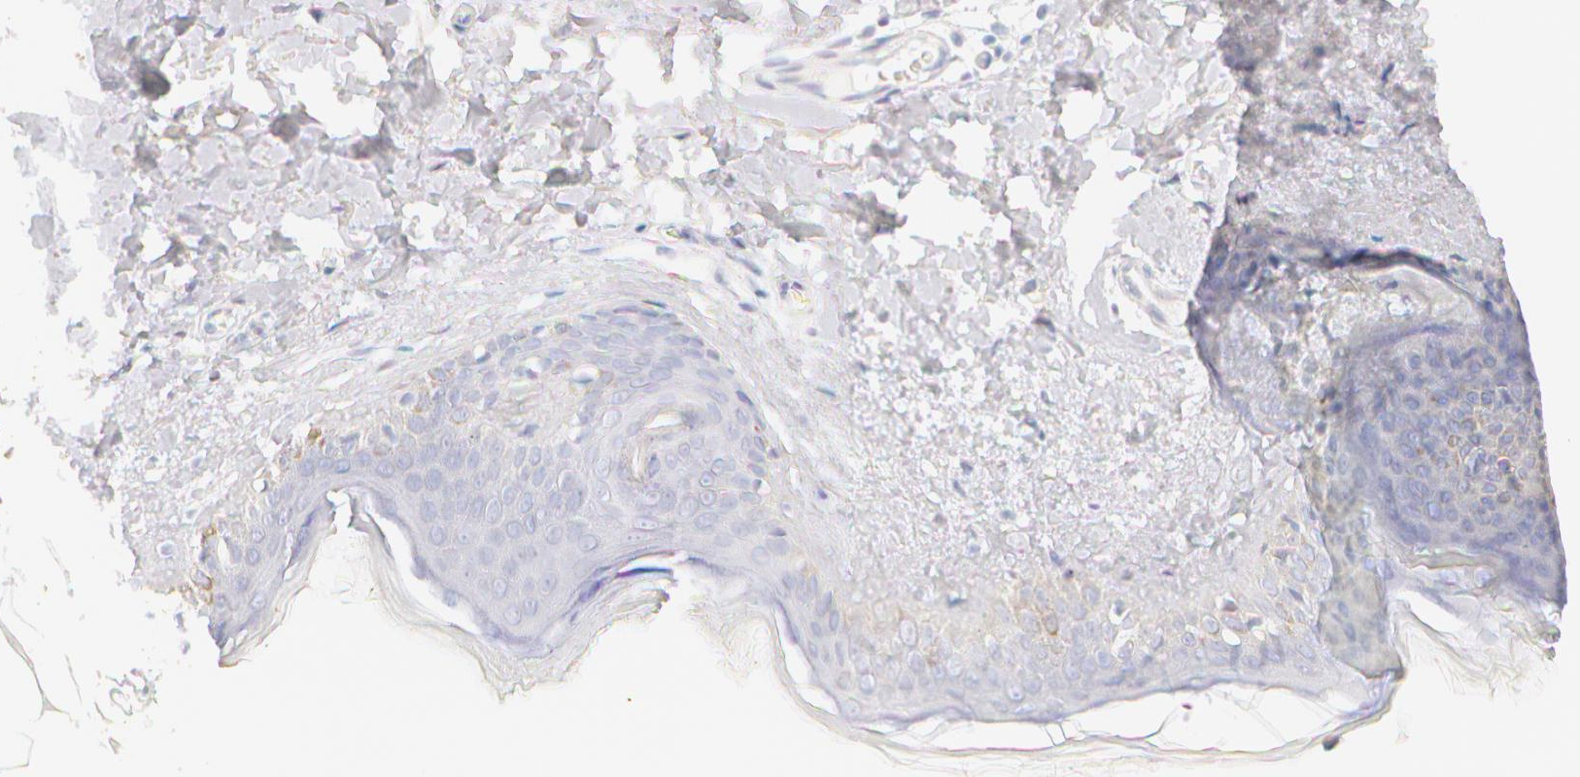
{"staining": {"intensity": "negative", "quantity": "none", "location": "none"}, "tissue": "skin", "cell_type": "Fibroblasts", "image_type": "normal", "snomed": [{"axis": "morphology", "description": "Normal tissue, NOS"}, {"axis": "topography", "description": "Skin"}], "caption": "Histopathology image shows no significant protein staining in fibroblasts of normal skin.", "gene": "KRT8", "patient": {"sex": "female", "age": 56}}